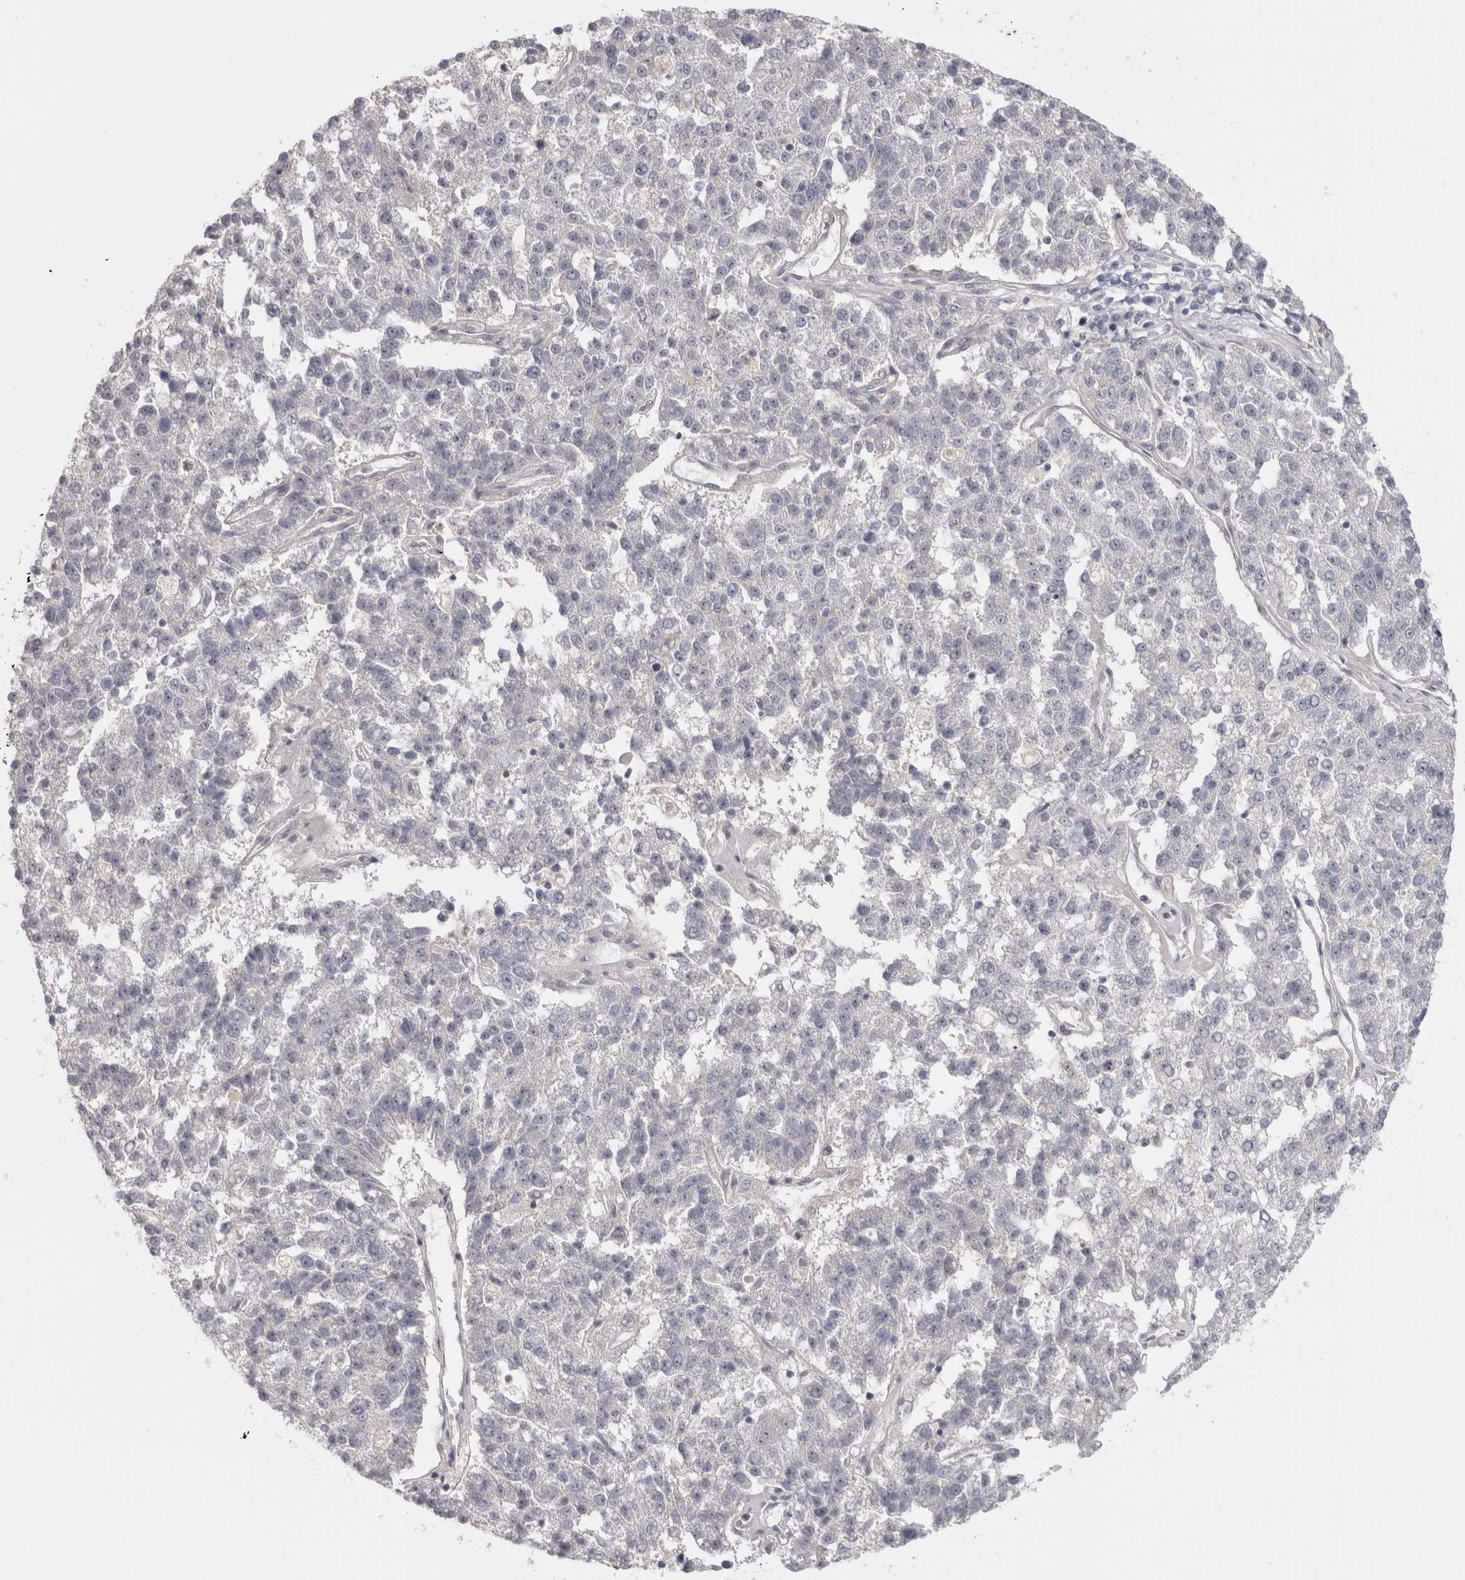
{"staining": {"intensity": "negative", "quantity": "none", "location": "none"}, "tissue": "pancreatic cancer", "cell_type": "Tumor cells", "image_type": "cancer", "snomed": [{"axis": "morphology", "description": "Adenocarcinoma, NOS"}, {"axis": "topography", "description": "Pancreas"}], "caption": "Immunohistochemistry histopathology image of neoplastic tissue: pancreatic adenocarcinoma stained with DAB (3,3'-diaminobenzidine) exhibits no significant protein positivity in tumor cells. (IHC, brightfield microscopy, high magnification).", "gene": "ZNF318", "patient": {"sex": "female", "age": 61}}